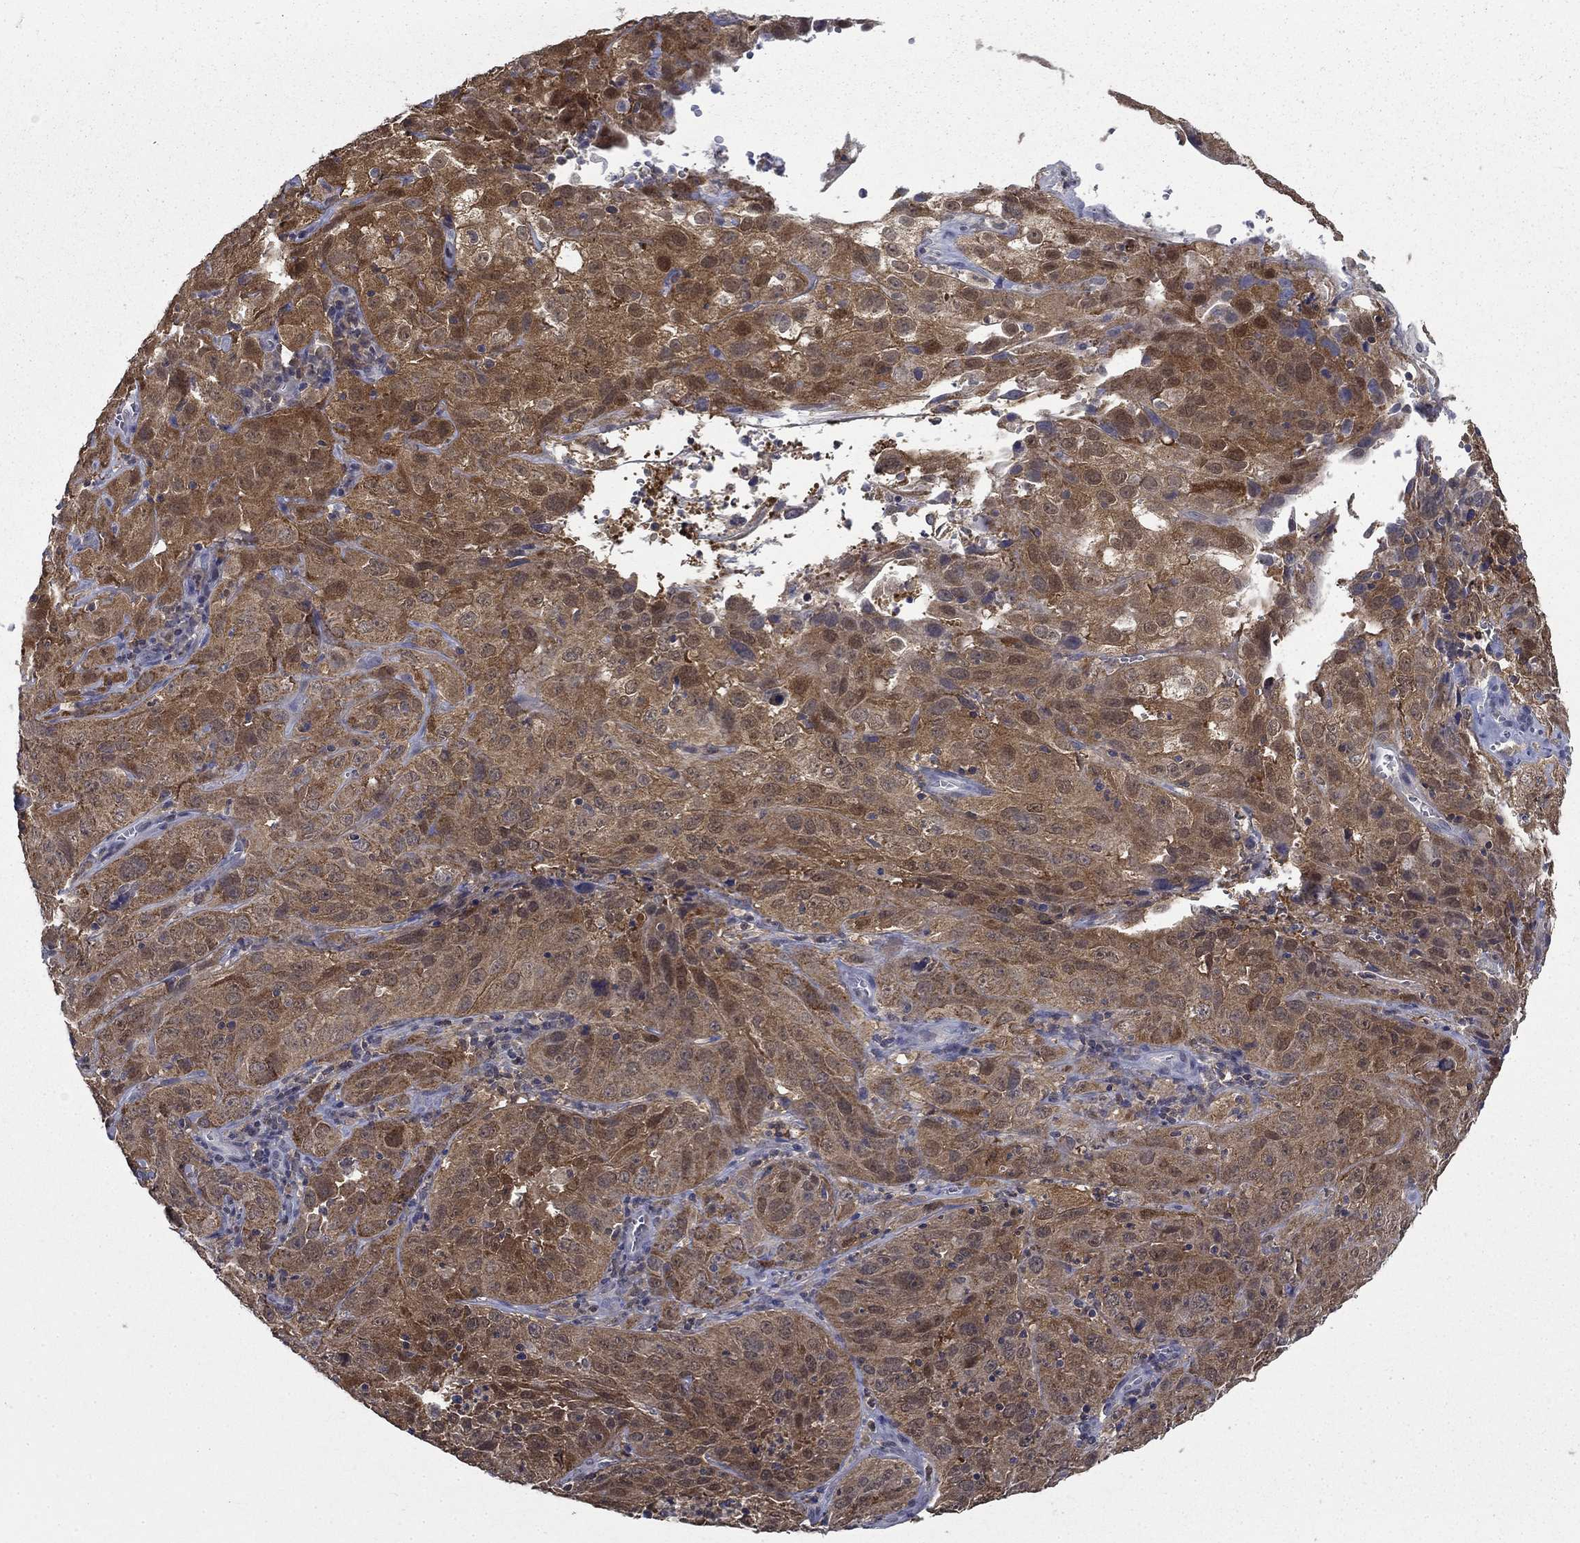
{"staining": {"intensity": "moderate", "quantity": ">75%", "location": "cytoplasmic/membranous"}, "tissue": "cervical cancer", "cell_type": "Tumor cells", "image_type": "cancer", "snomed": [{"axis": "morphology", "description": "Squamous cell carcinoma, NOS"}, {"axis": "topography", "description": "Cervix"}], "caption": "The photomicrograph demonstrates a brown stain indicating the presence of a protein in the cytoplasmic/membranous of tumor cells in squamous cell carcinoma (cervical).", "gene": "NIT2", "patient": {"sex": "female", "age": 32}}